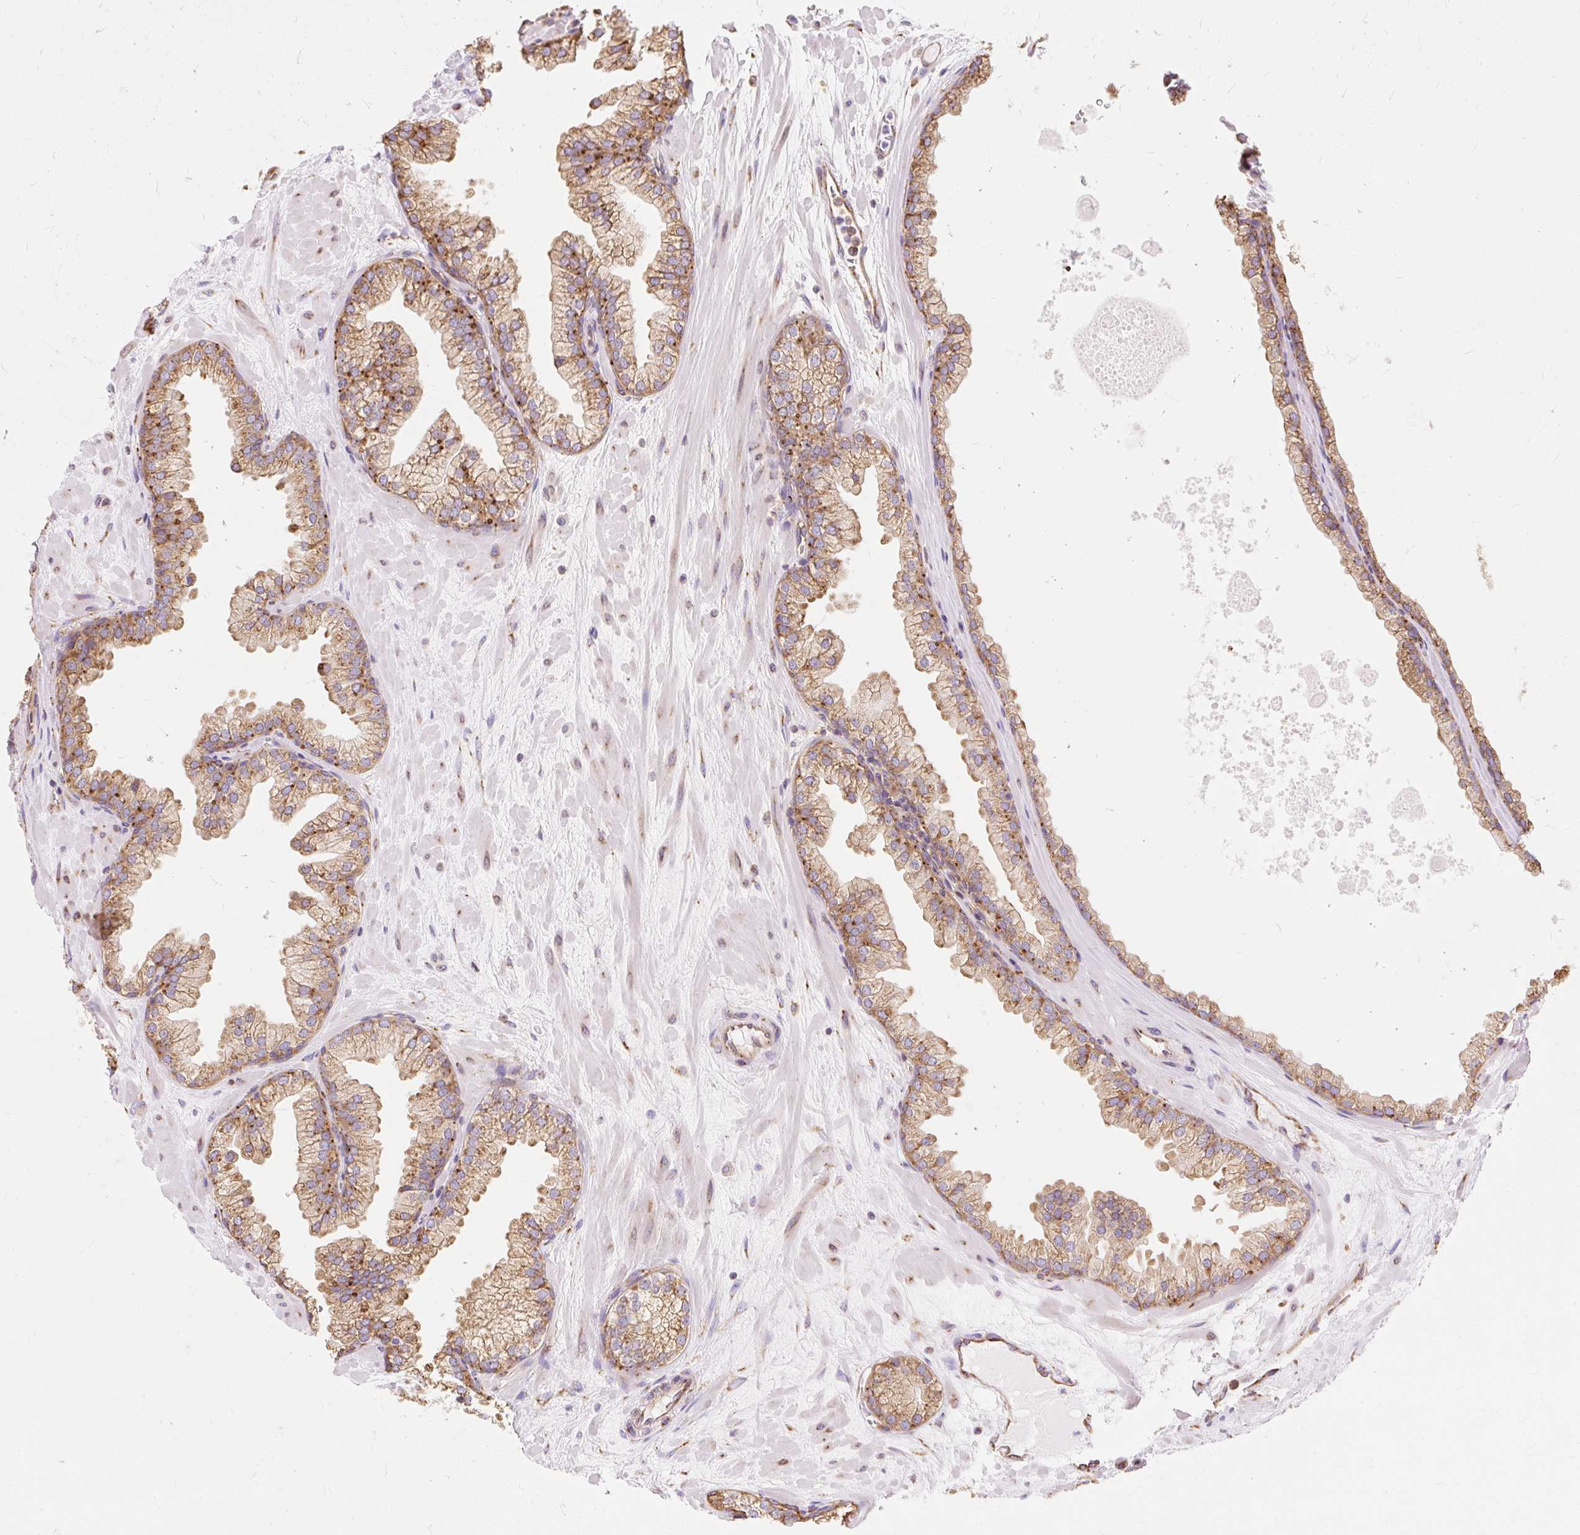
{"staining": {"intensity": "moderate", "quantity": ">75%", "location": "cytoplasmic/membranous"}, "tissue": "prostate", "cell_type": "Glandular cells", "image_type": "normal", "snomed": [{"axis": "morphology", "description": "Normal tissue, NOS"}, {"axis": "topography", "description": "Prostate"}, {"axis": "topography", "description": "Peripheral nerve tissue"}], "caption": "A micrograph showing moderate cytoplasmic/membranous expression in approximately >75% of glandular cells in normal prostate, as visualized by brown immunohistochemical staining.", "gene": "ENSG00000260836", "patient": {"sex": "male", "age": 61}}